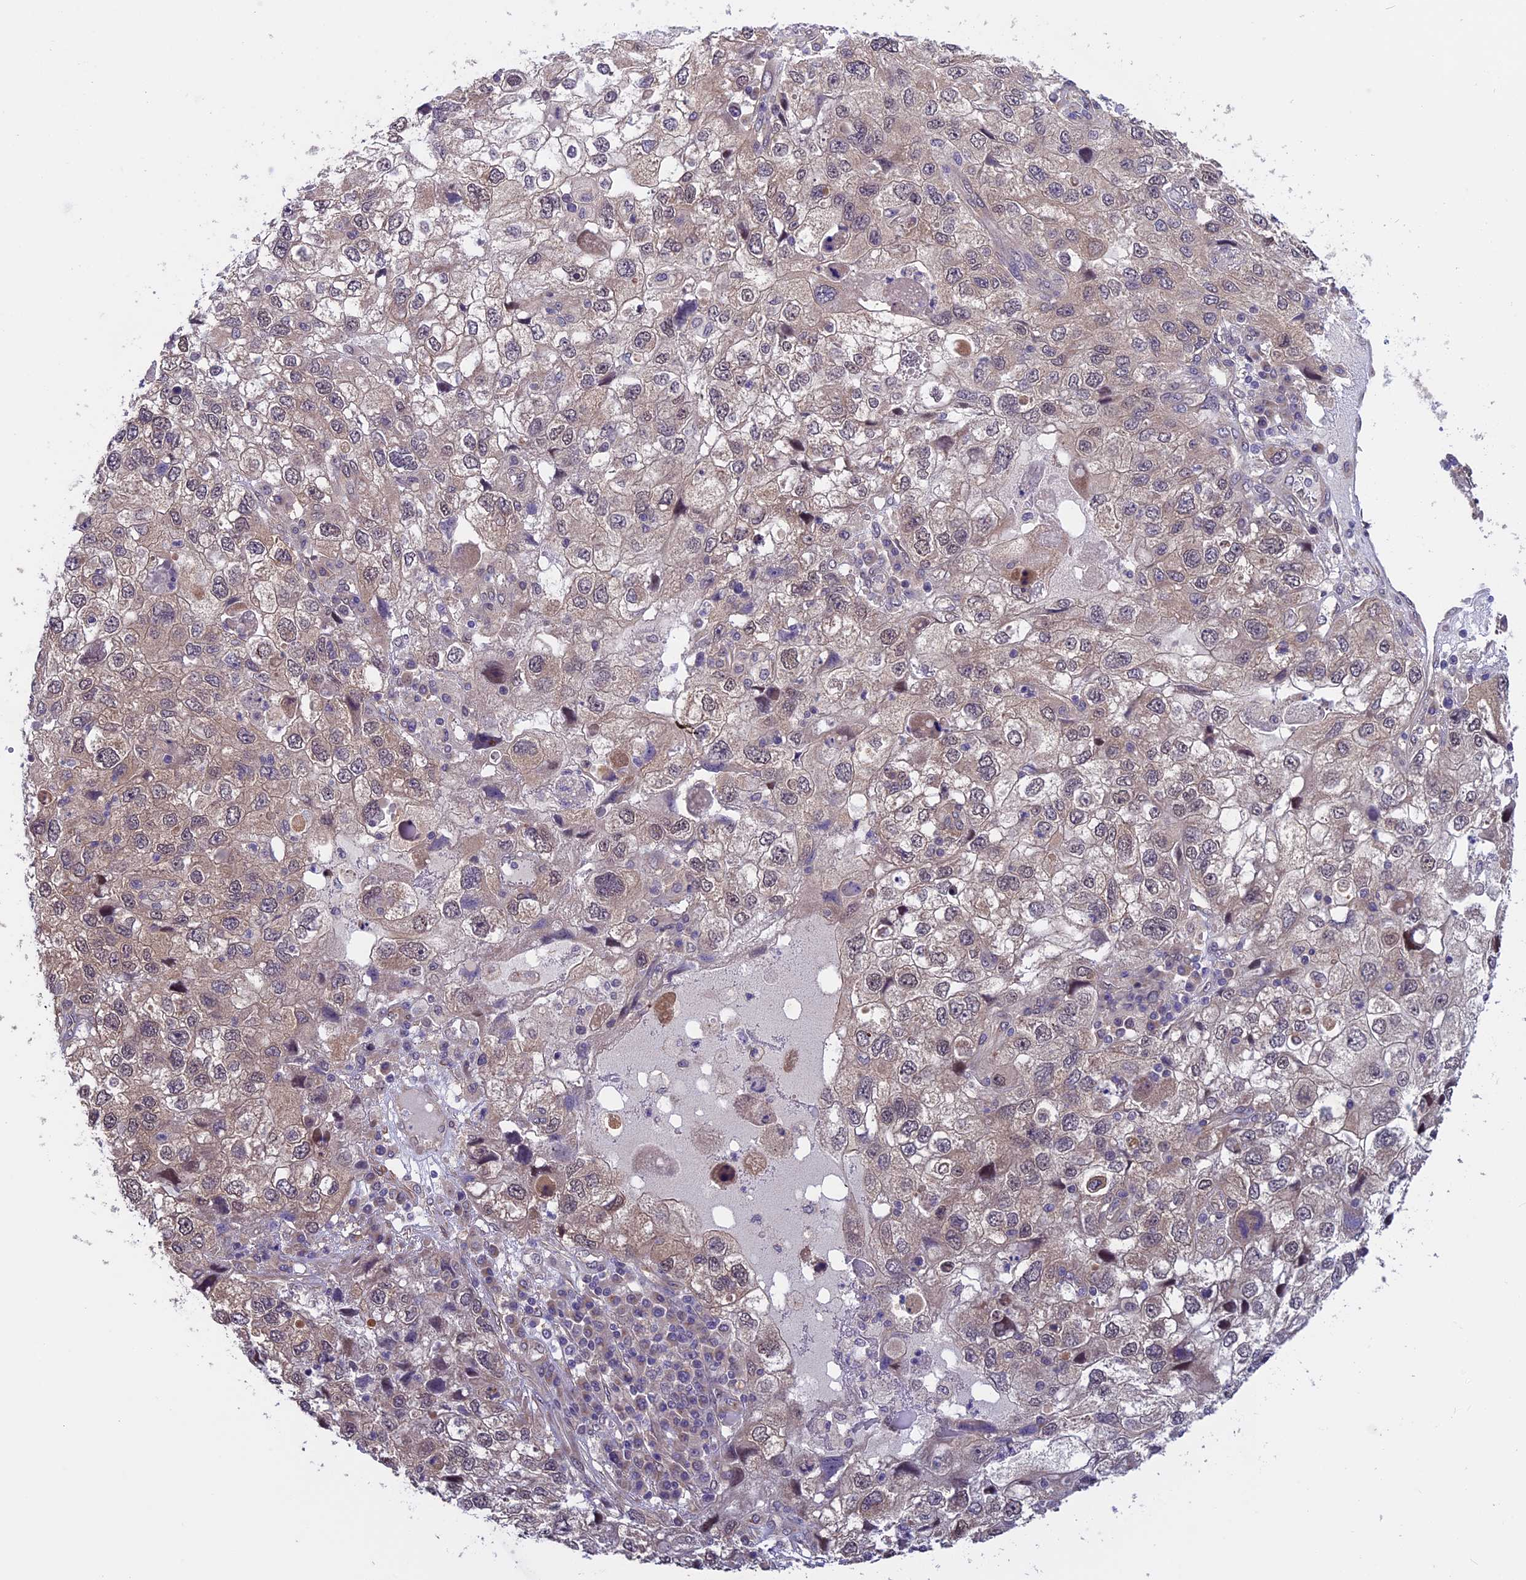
{"staining": {"intensity": "weak", "quantity": "25%-75%", "location": "cytoplasmic/membranous"}, "tissue": "endometrial cancer", "cell_type": "Tumor cells", "image_type": "cancer", "snomed": [{"axis": "morphology", "description": "Adenocarcinoma, NOS"}, {"axis": "topography", "description": "Endometrium"}], "caption": "This photomicrograph demonstrates IHC staining of human adenocarcinoma (endometrial), with low weak cytoplasmic/membranous positivity in approximately 25%-75% of tumor cells.", "gene": "CCDC9B", "patient": {"sex": "female", "age": 49}}